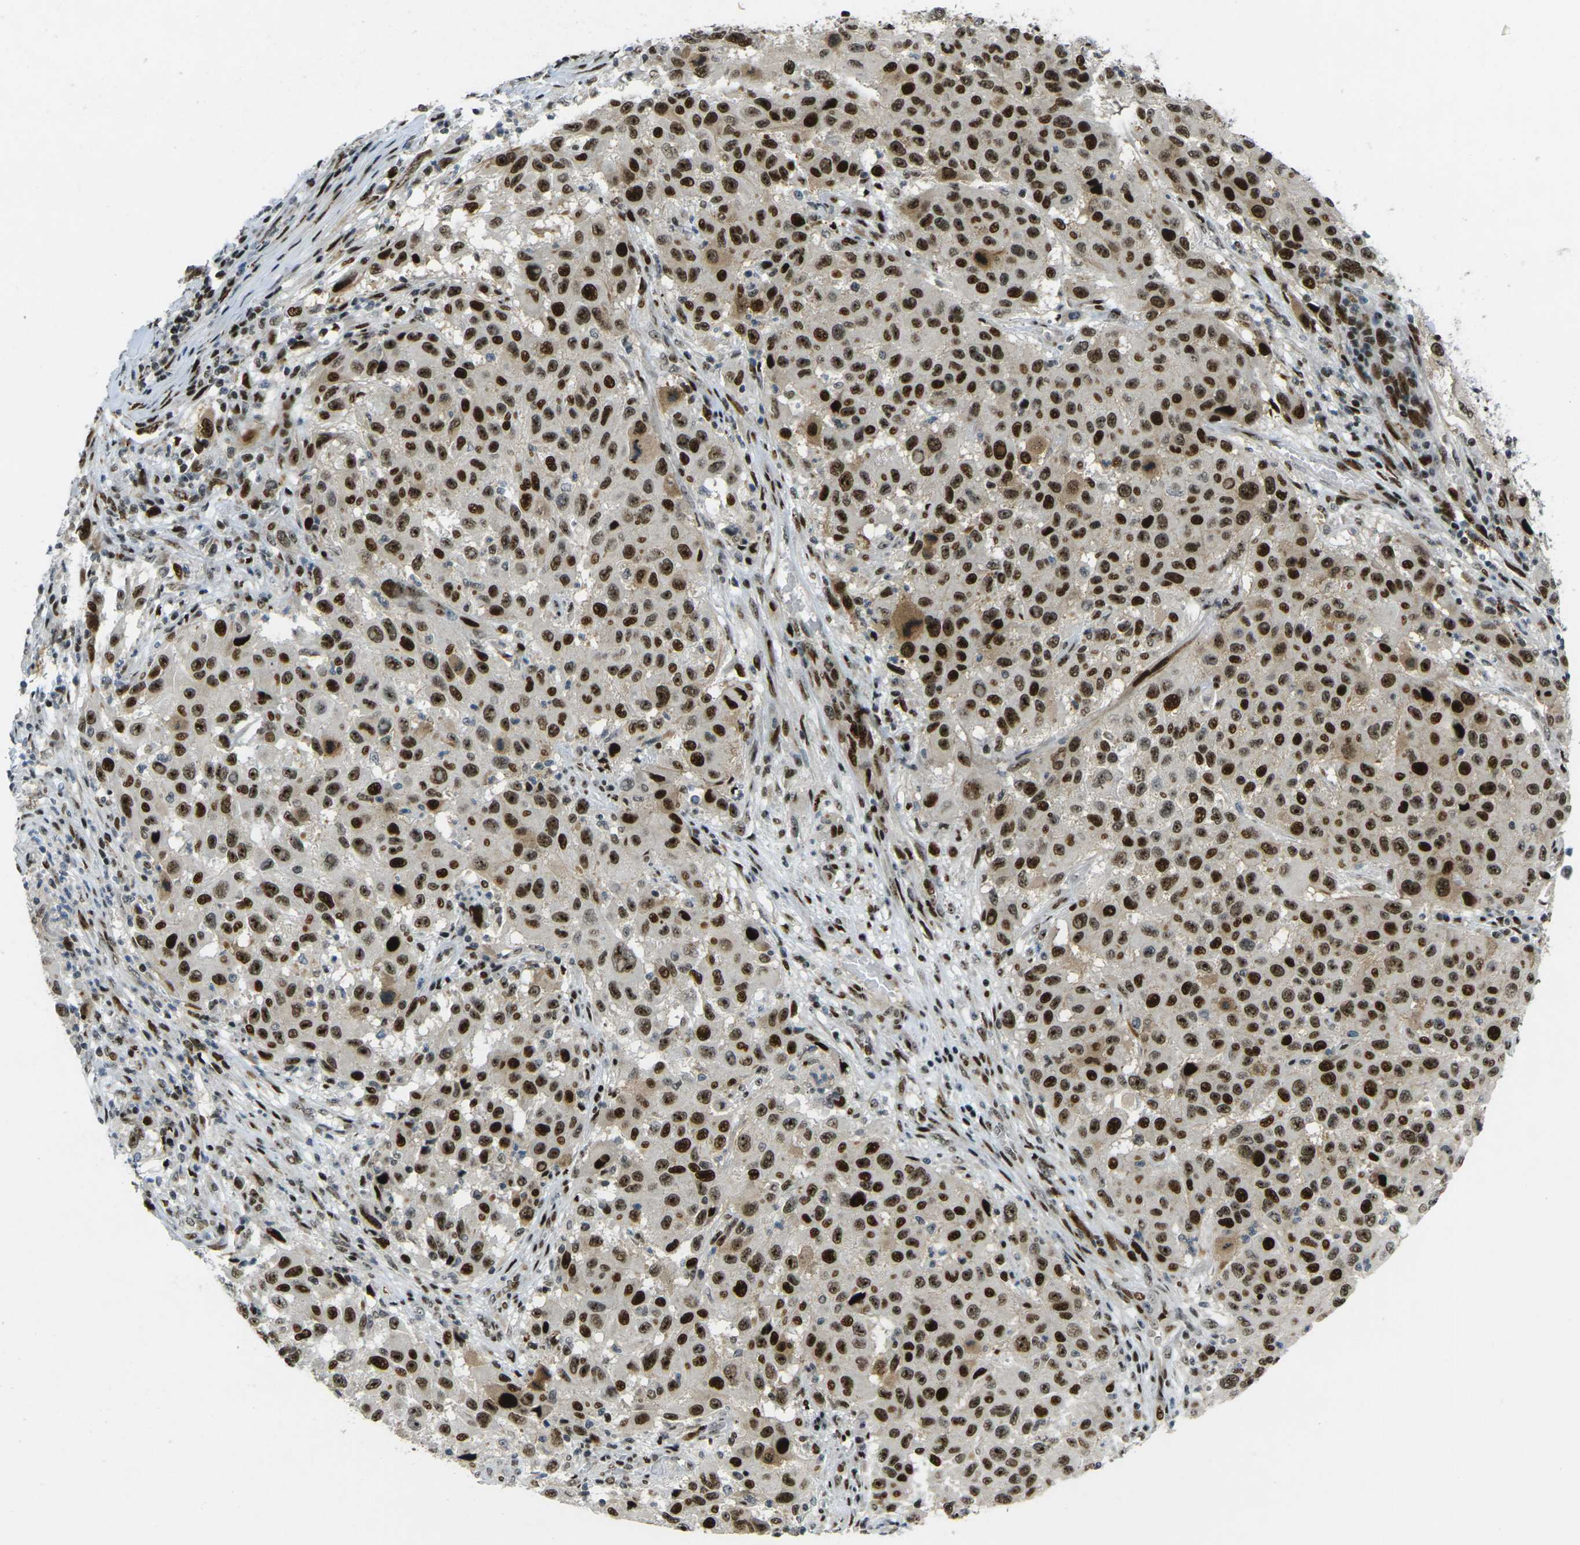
{"staining": {"intensity": "strong", "quantity": ">75%", "location": "nuclear"}, "tissue": "melanoma", "cell_type": "Tumor cells", "image_type": "cancer", "snomed": [{"axis": "morphology", "description": "Malignant melanoma, Metastatic site"}, {"axis": "topography", "description": "Lymph node"}], "caption": "Immunohistochemical staining of human malignant melanoma (metastatic site) reveals high levels of strong nuclear staining in approximately >75% of tumor cells.", "gene": "UBE2C", "patient": {"sex": "male", "age": 61}}